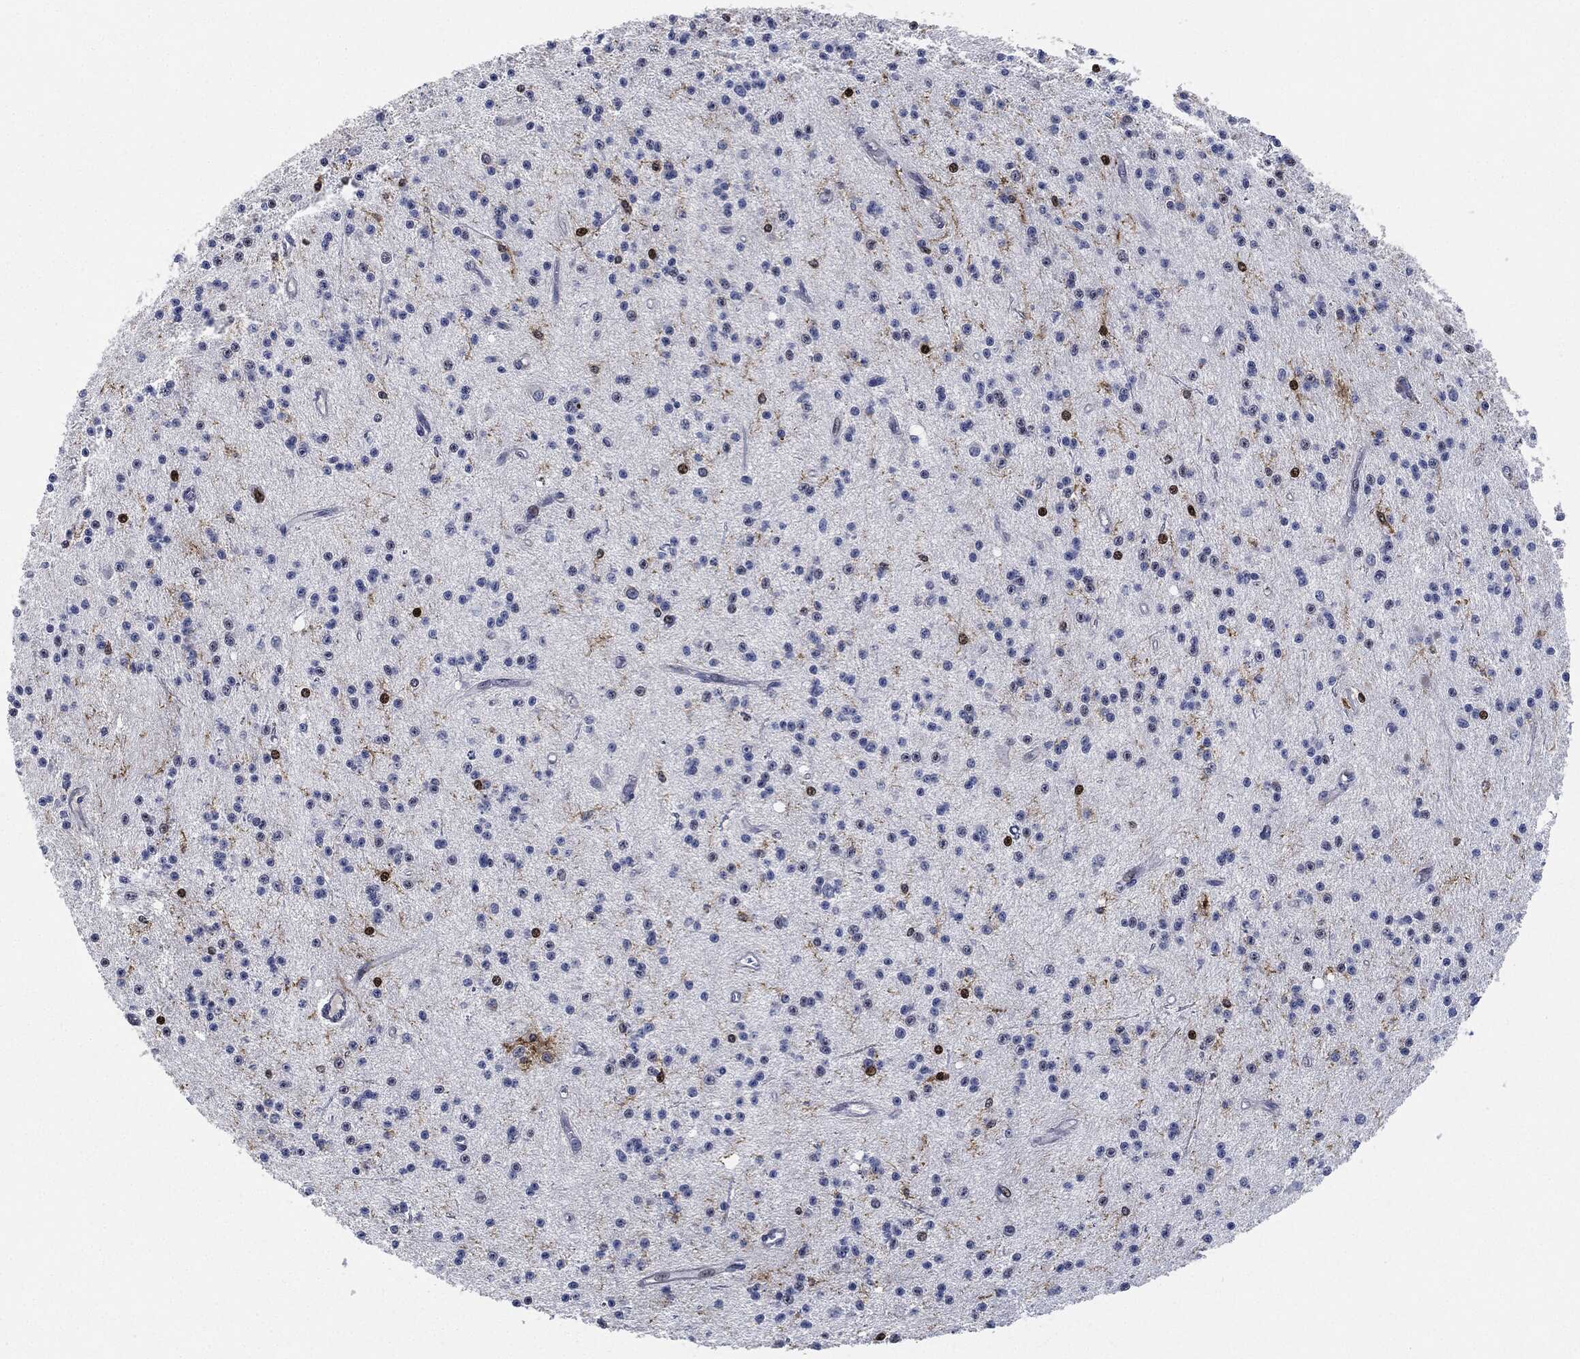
{"staining": {"intensity": "moderate", "quantity": "<25%", "location": "nuclear"}, "tissue": "glioma", "cell_type": "Tumor cells", "image_type": "cancer", "snomed": [{"axis": "morphology", "description": "Glioma, malignant, Low grade"}, {"axis": "topography", "description": "Brain"}], "caption": "Malignant glioma (low-grade) was stained to show a protein in brown. There is low levels of moderate nuclear staining in about <25% of tumor cells.", "gene": "NANOS3", "patient": {"sex": "male", "age": 27}}